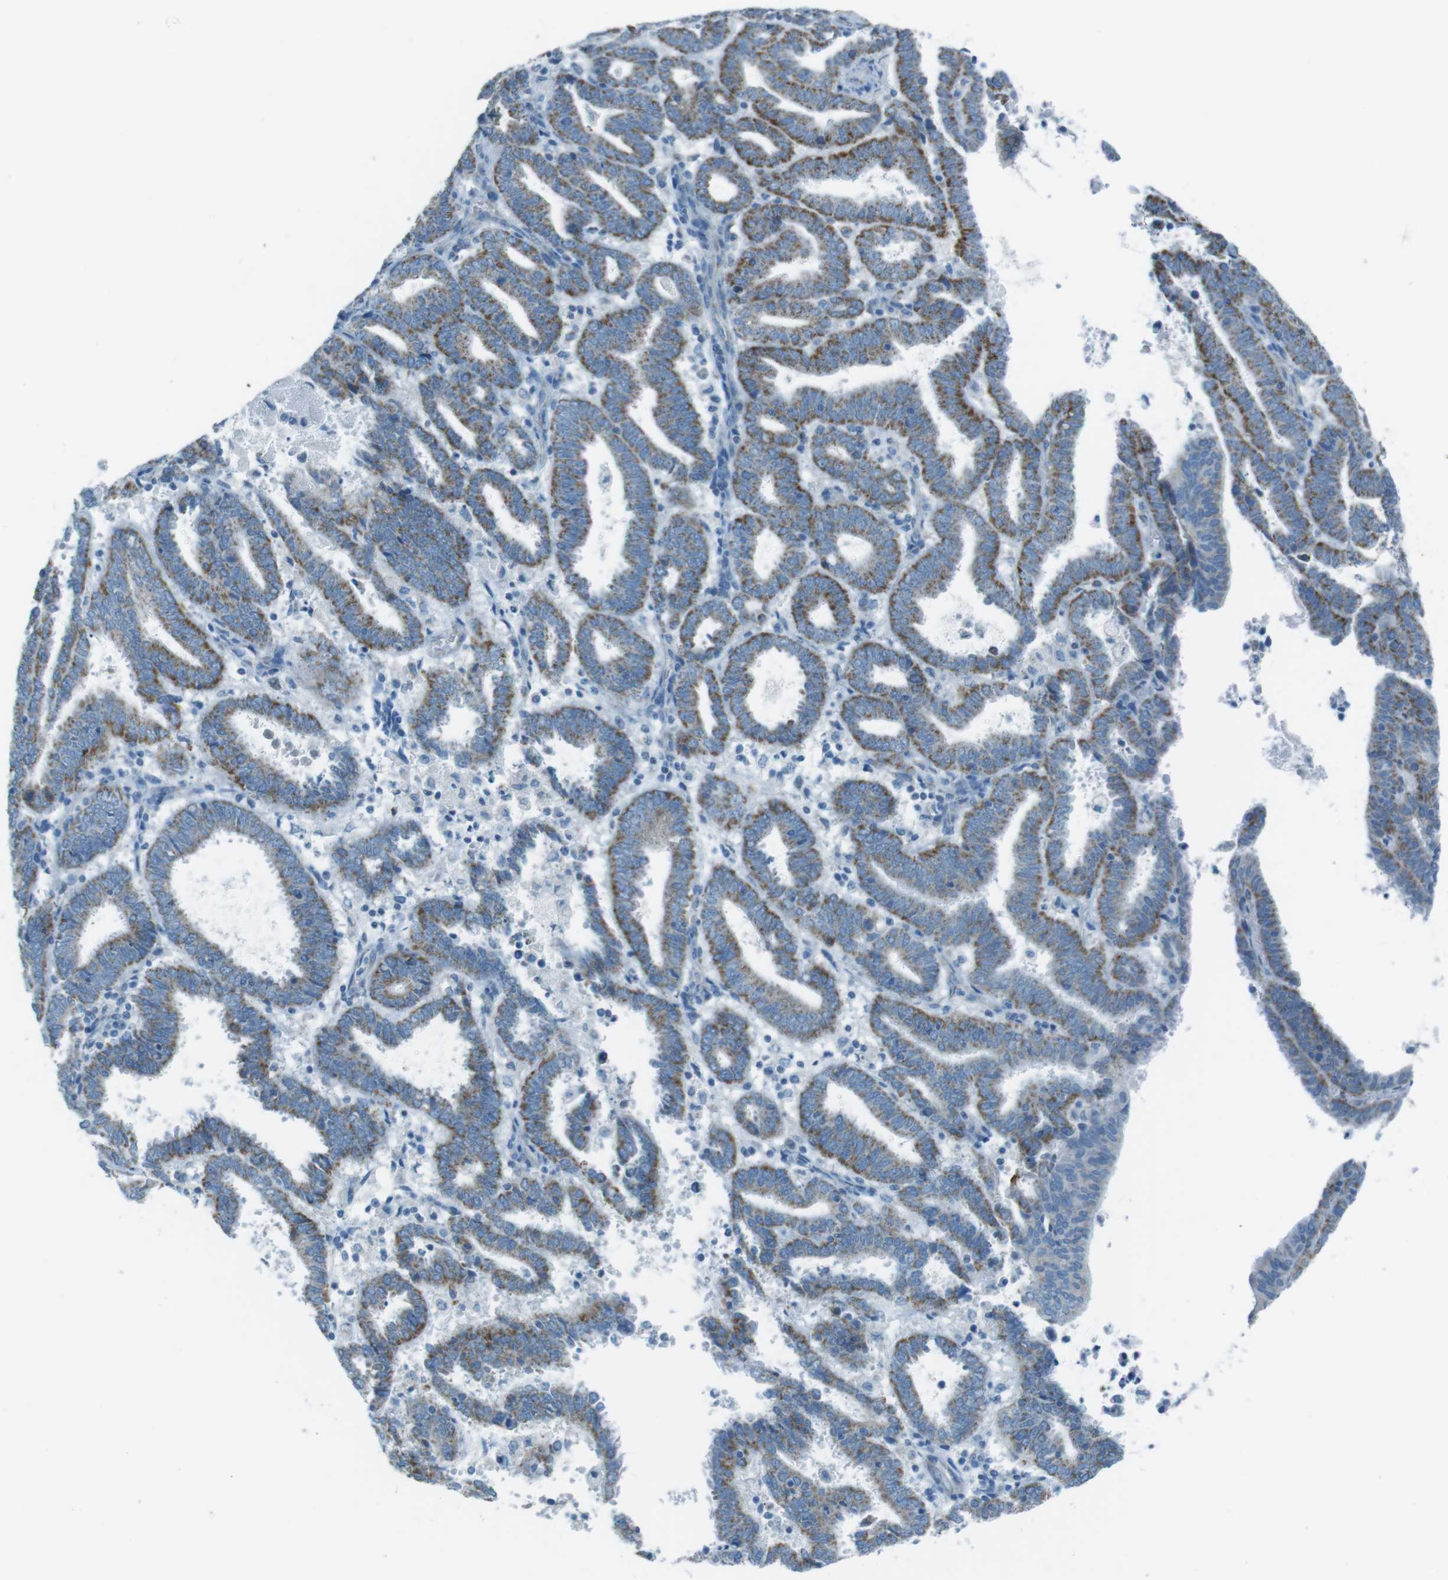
{"staining": {"intensity": "strong", "quantity": "25%-75%", "location": "cytoplasmic/membranous"}, "tissue": "endometrial cancer", "cell_type": "Tumor cells", "image_type": "cancer", "snomed": [{"axis": "morphology", "description": "Adenocarcinoma, NOS"}, {"axis": "topography", "description": "Uterus"}], "caption": "High-magnification brightfield microscopy of adenocarcinoma (endometrial) stained with DAB (brown) and counterstained with hematoxylin (blue). tumor cells exhibit strong cytoplasmic/membranous staining is present in about25%-75% of cells.", "gene": "DNAJA3", "patient": {"sex": "female", "age": 83}}